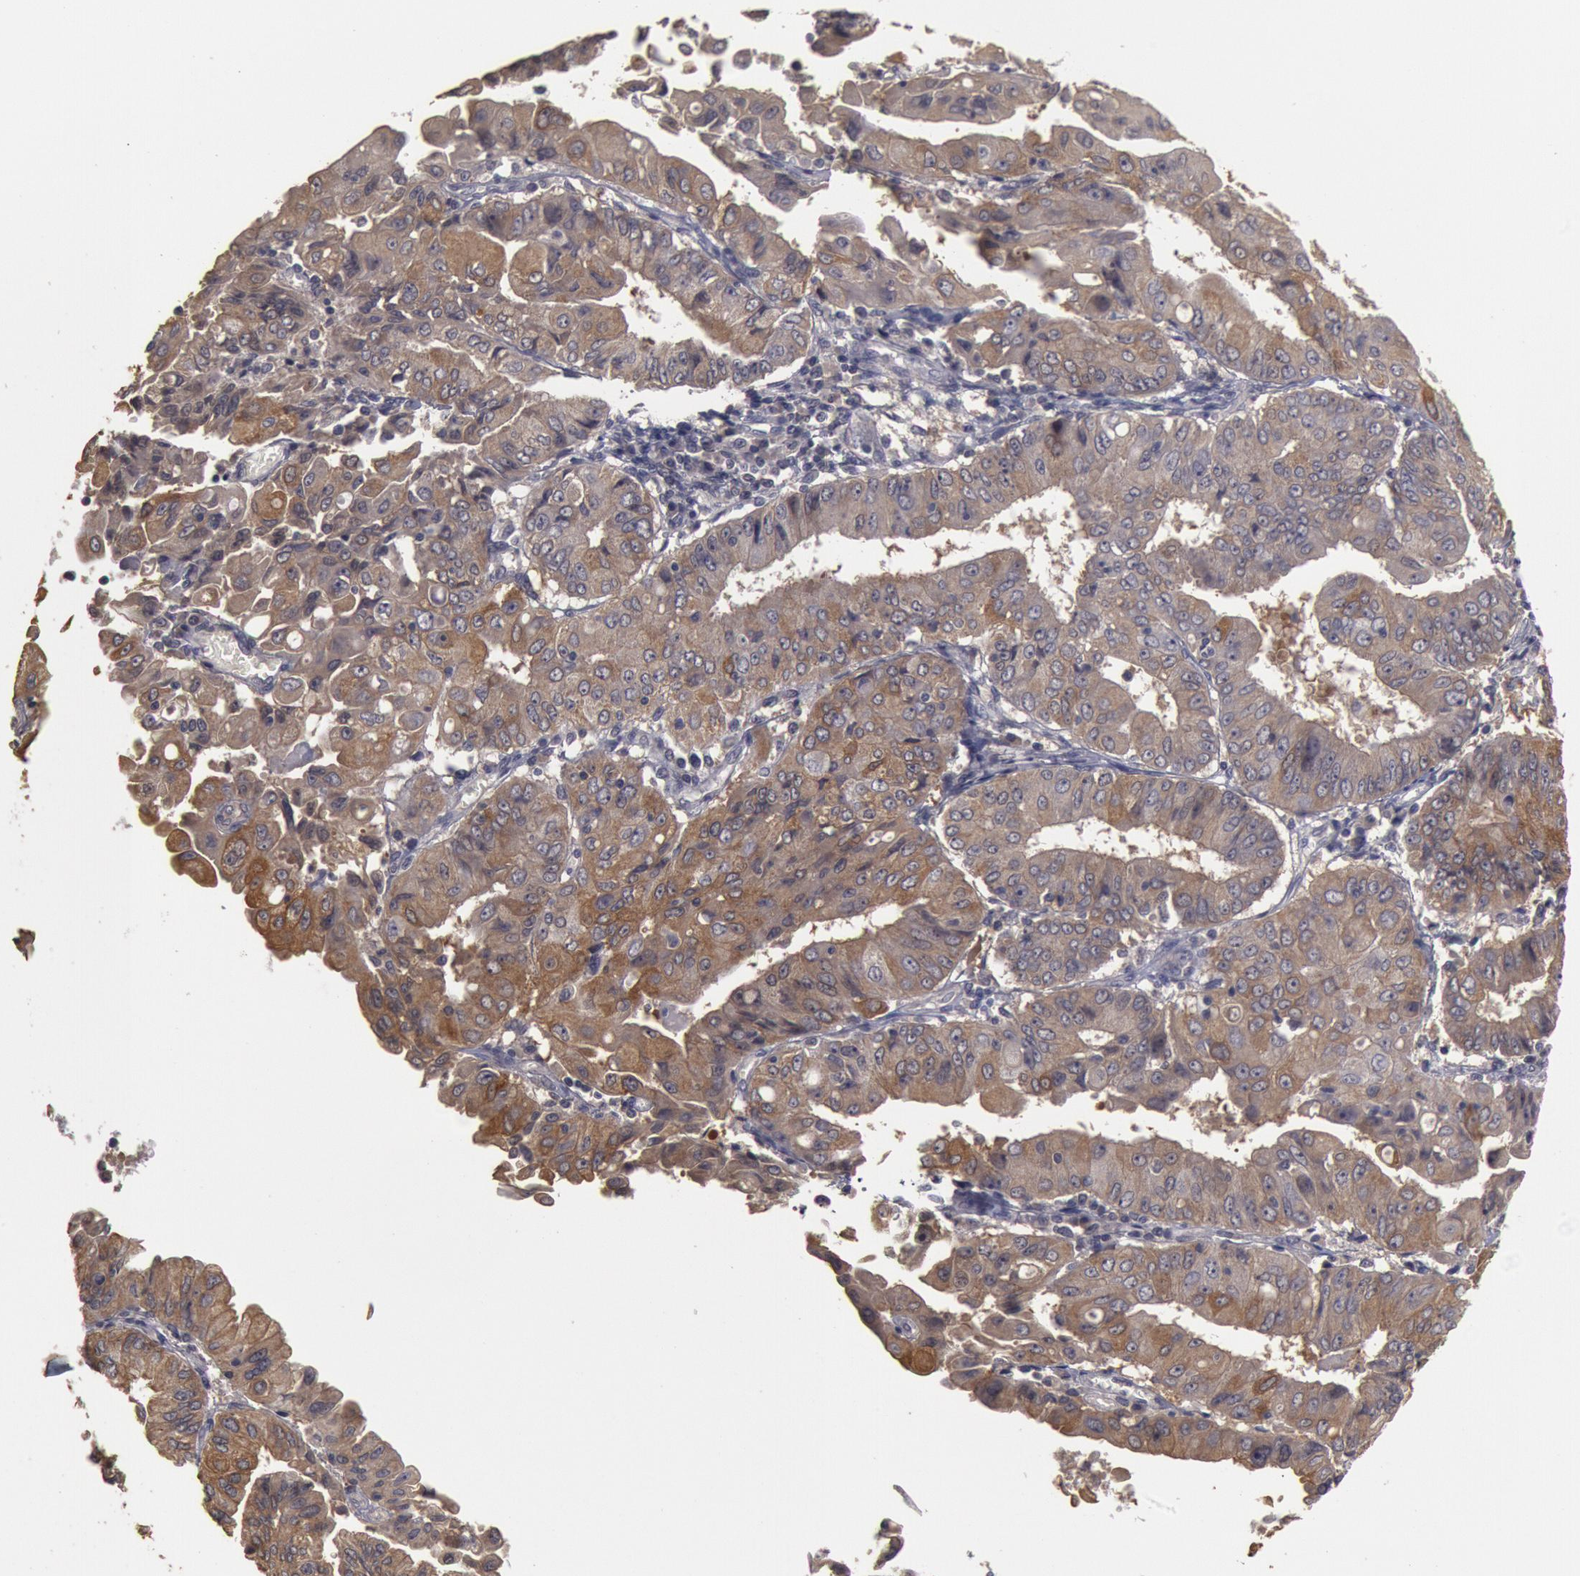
{"staining": {"intensity": "moderate", "quantity": ">75%", "location": "cytoplasmic/membranous"}, "tissue": "endometrial cancer", "cell_type": "Tumor cells", "image_type": "cancer", "snomed": [{"axis": "morphology", "description": "Adenocarcinoma, NOS"}, {"axis": "topography", "description": "Endometrium"}], "caption": "Immunohistochemistry of human adenocarcinoma (endometrial) demonstrates medium levels of moderate cytoplasmic/membranous staining in approximately >75% of tumor cells.", "gene": "ZFP36L1", "patient": {"sex": "female", "age": 75}}